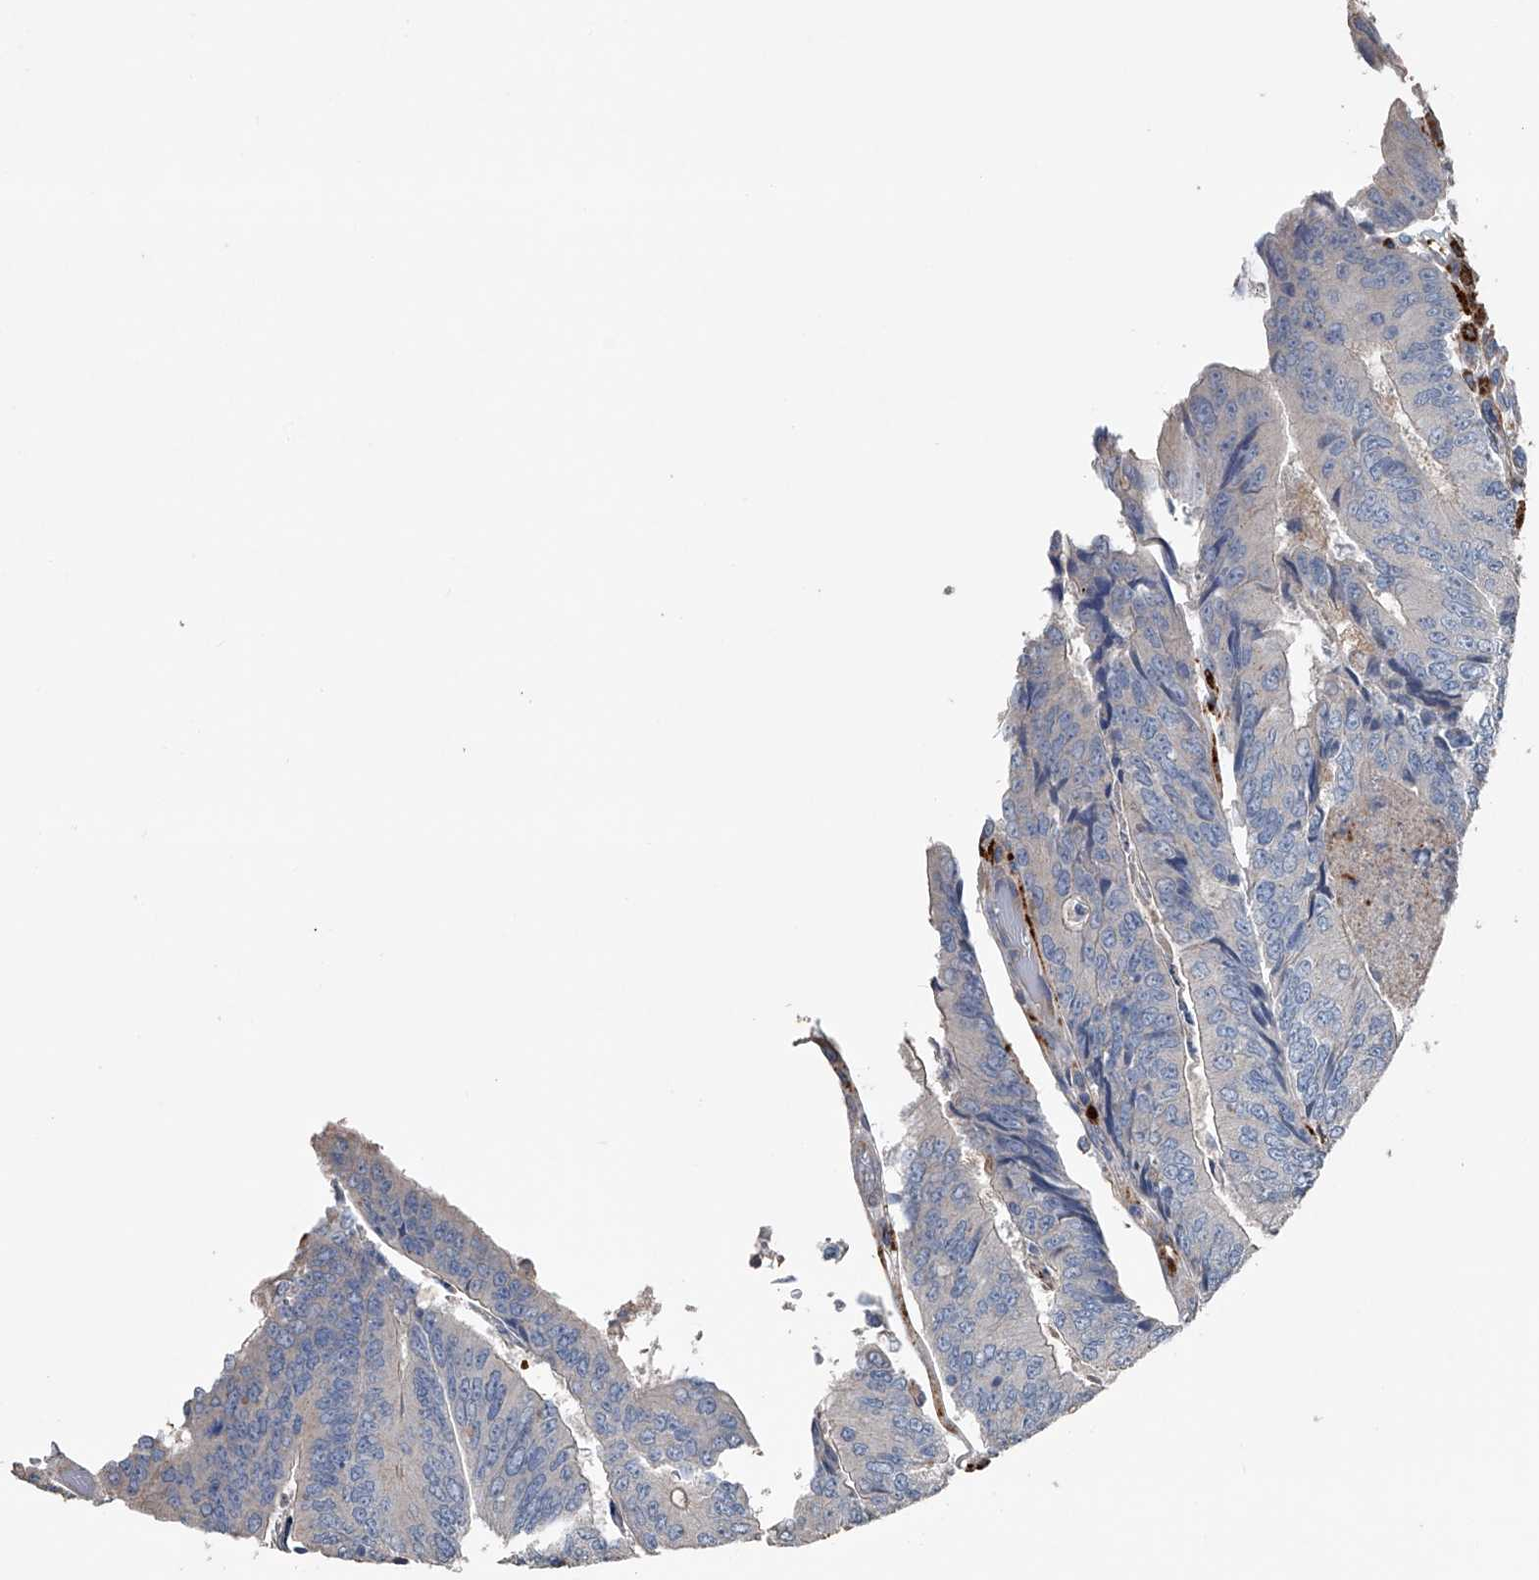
{"staining": {"intensity": "negative", "quantity": "none", "location": "none"}, "tissue": "colorectal cancer", "cell_type": "Tumor cells", "image_type": "cancer", "snomed": [{"axis": "morphology", "description": "Adenocarcinoma, NOS"}, {"axis": "topography", "description": "Colon"}], "caption": "Colorectal cancer (adenocarcinoma) was stained to show a protein in brown. There is no significant positivity in tumor cells.", "gene": "ZNF772", "patient": {"sex": "female", "age": 67}}